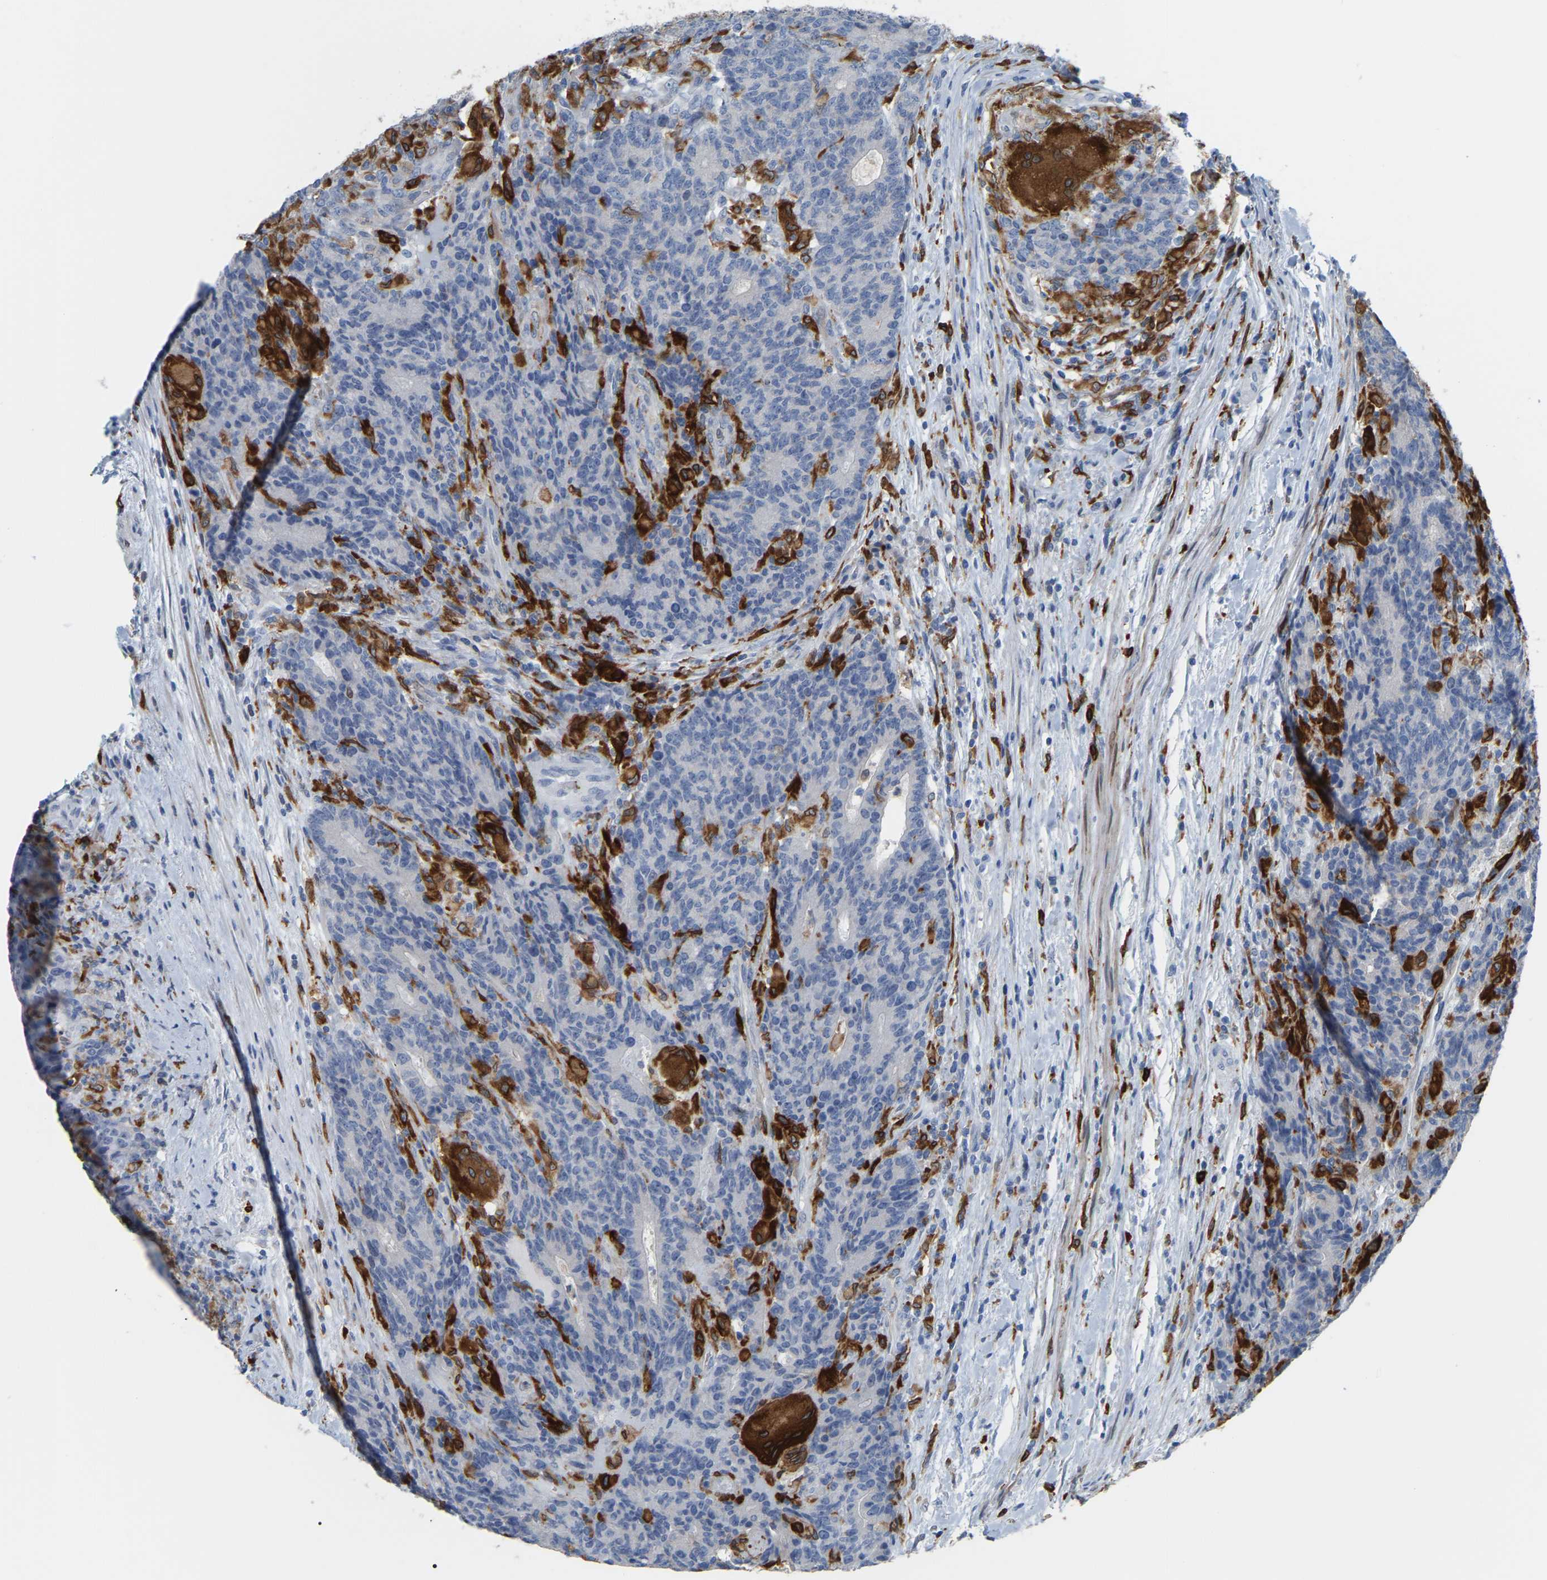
{"staining": {"intensity": "negative", "quantity": "none", "location": "none"}, "tissue": "colorectal cancer", "cell_type": "Tumor cells", "image_type": "cancer", "snomed": [{"axis": "morphology", "description": "Normal tissue, NOS"}, {"axis": "morphology", "description": "Adenocarcinoma, NOS"}, {"axis": "topography", "description": "Colon"}], "caption": "Colorectal adenocarcinoma was stained to show a protein in brown. There is no significant expression in tumor cells.", "gene": "PTGS1", "patient": {"sex": "female", "age": 75}}